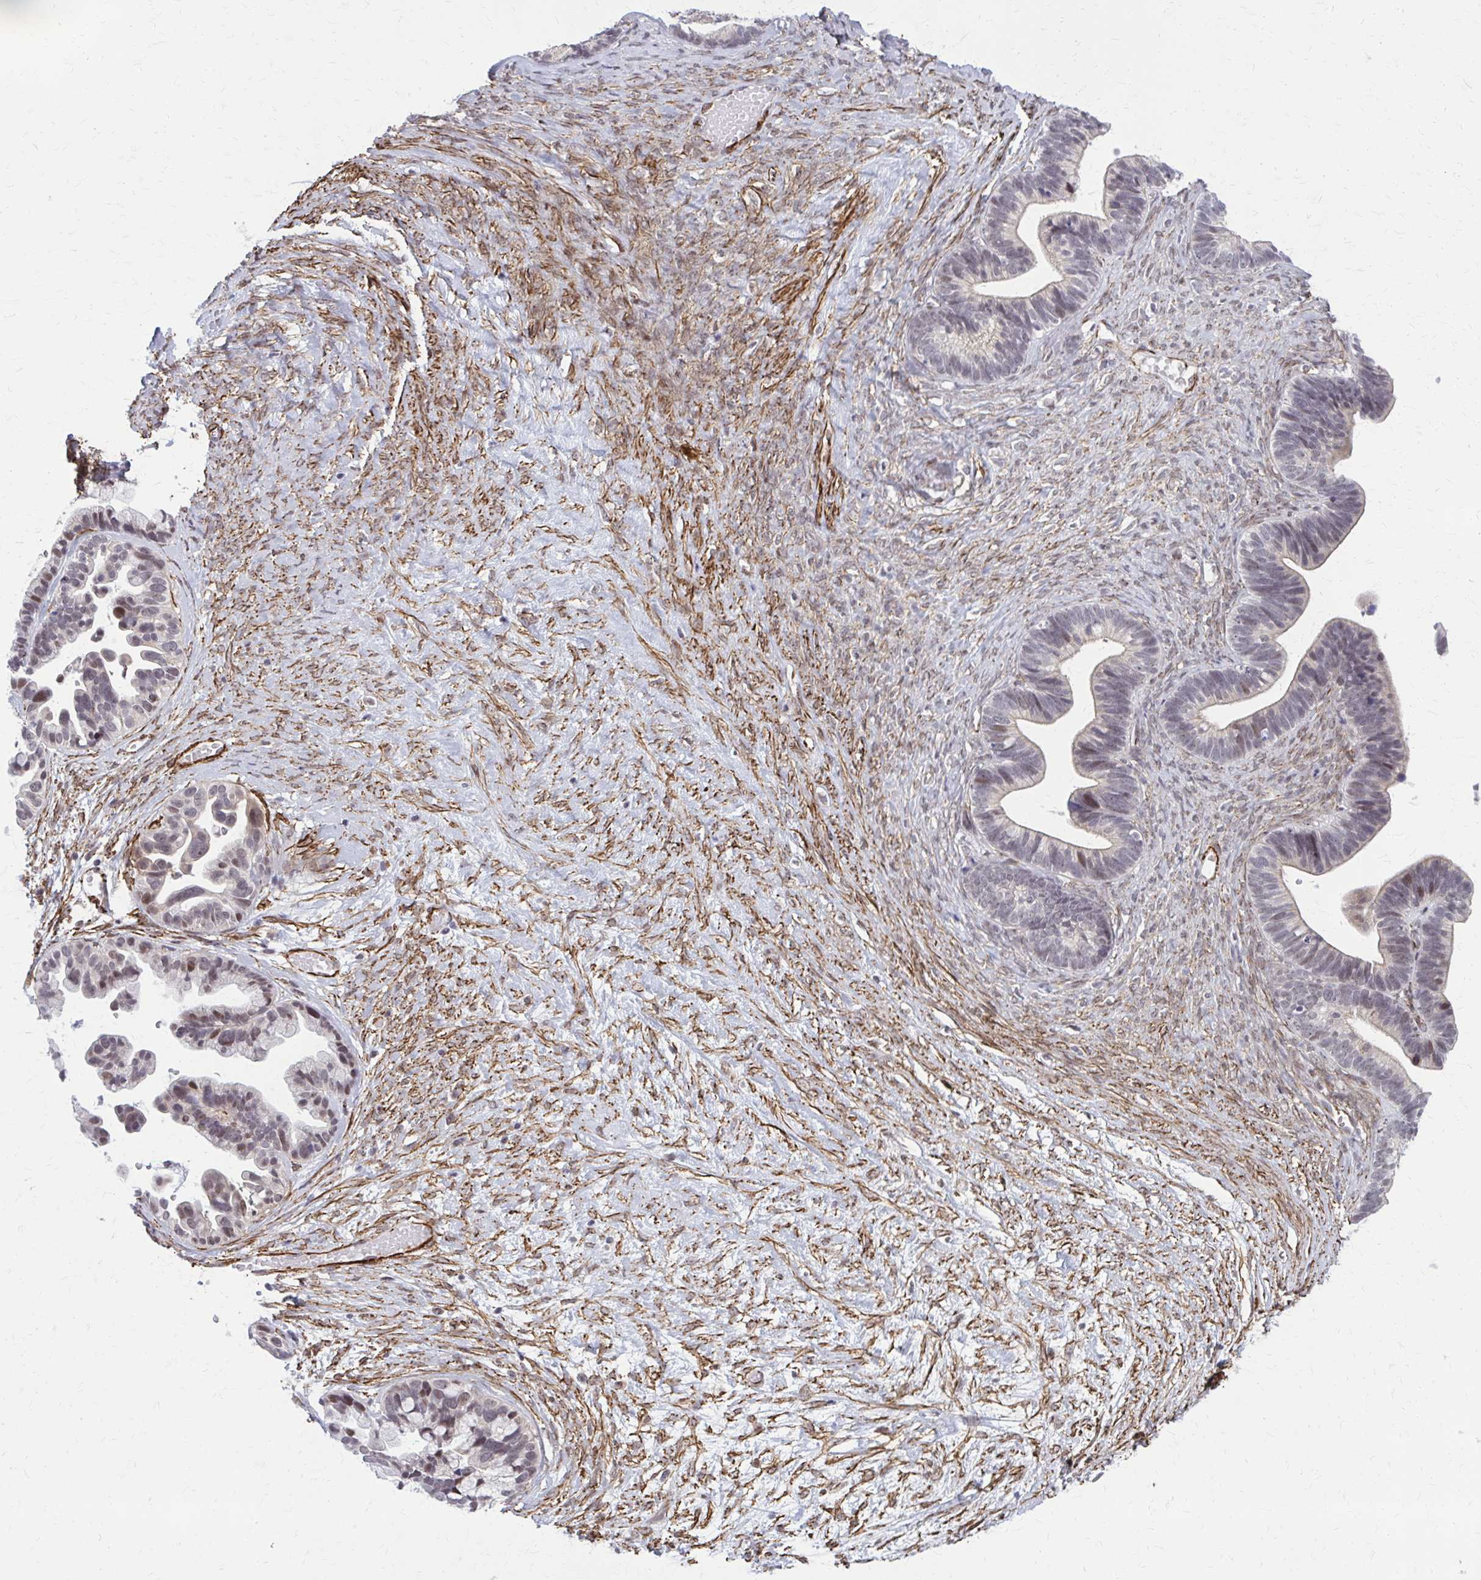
{"staining": {"intensity": "moderate", "quantity": "<25%", "location": "nuclear"}, "tissue": "ovarian cancer", "cell_type": "Tumor cells", "image_type": "cancer", "snomed": [{"axis": "morphology", "description": "Cystadenocarcinoma, serous, NOS"}, {"axis": "topography", "description": "Ovary"}], "caption": "High-magnification brightfield microscopy of ovarian cancer stained with DAB (3,3'-diaminobenzidine) (brown) and counterstained with hematoxylin (blue). tumor cells exhibit moderate nuclear staining is identified in about<25% of cells. The staining was performed using DAB, with brown indicating positive protein expression. Nuclei are stained blue with hematoxylin.", "gene": "NRBF2", "patient": {"sex": "female", "age": 56}}